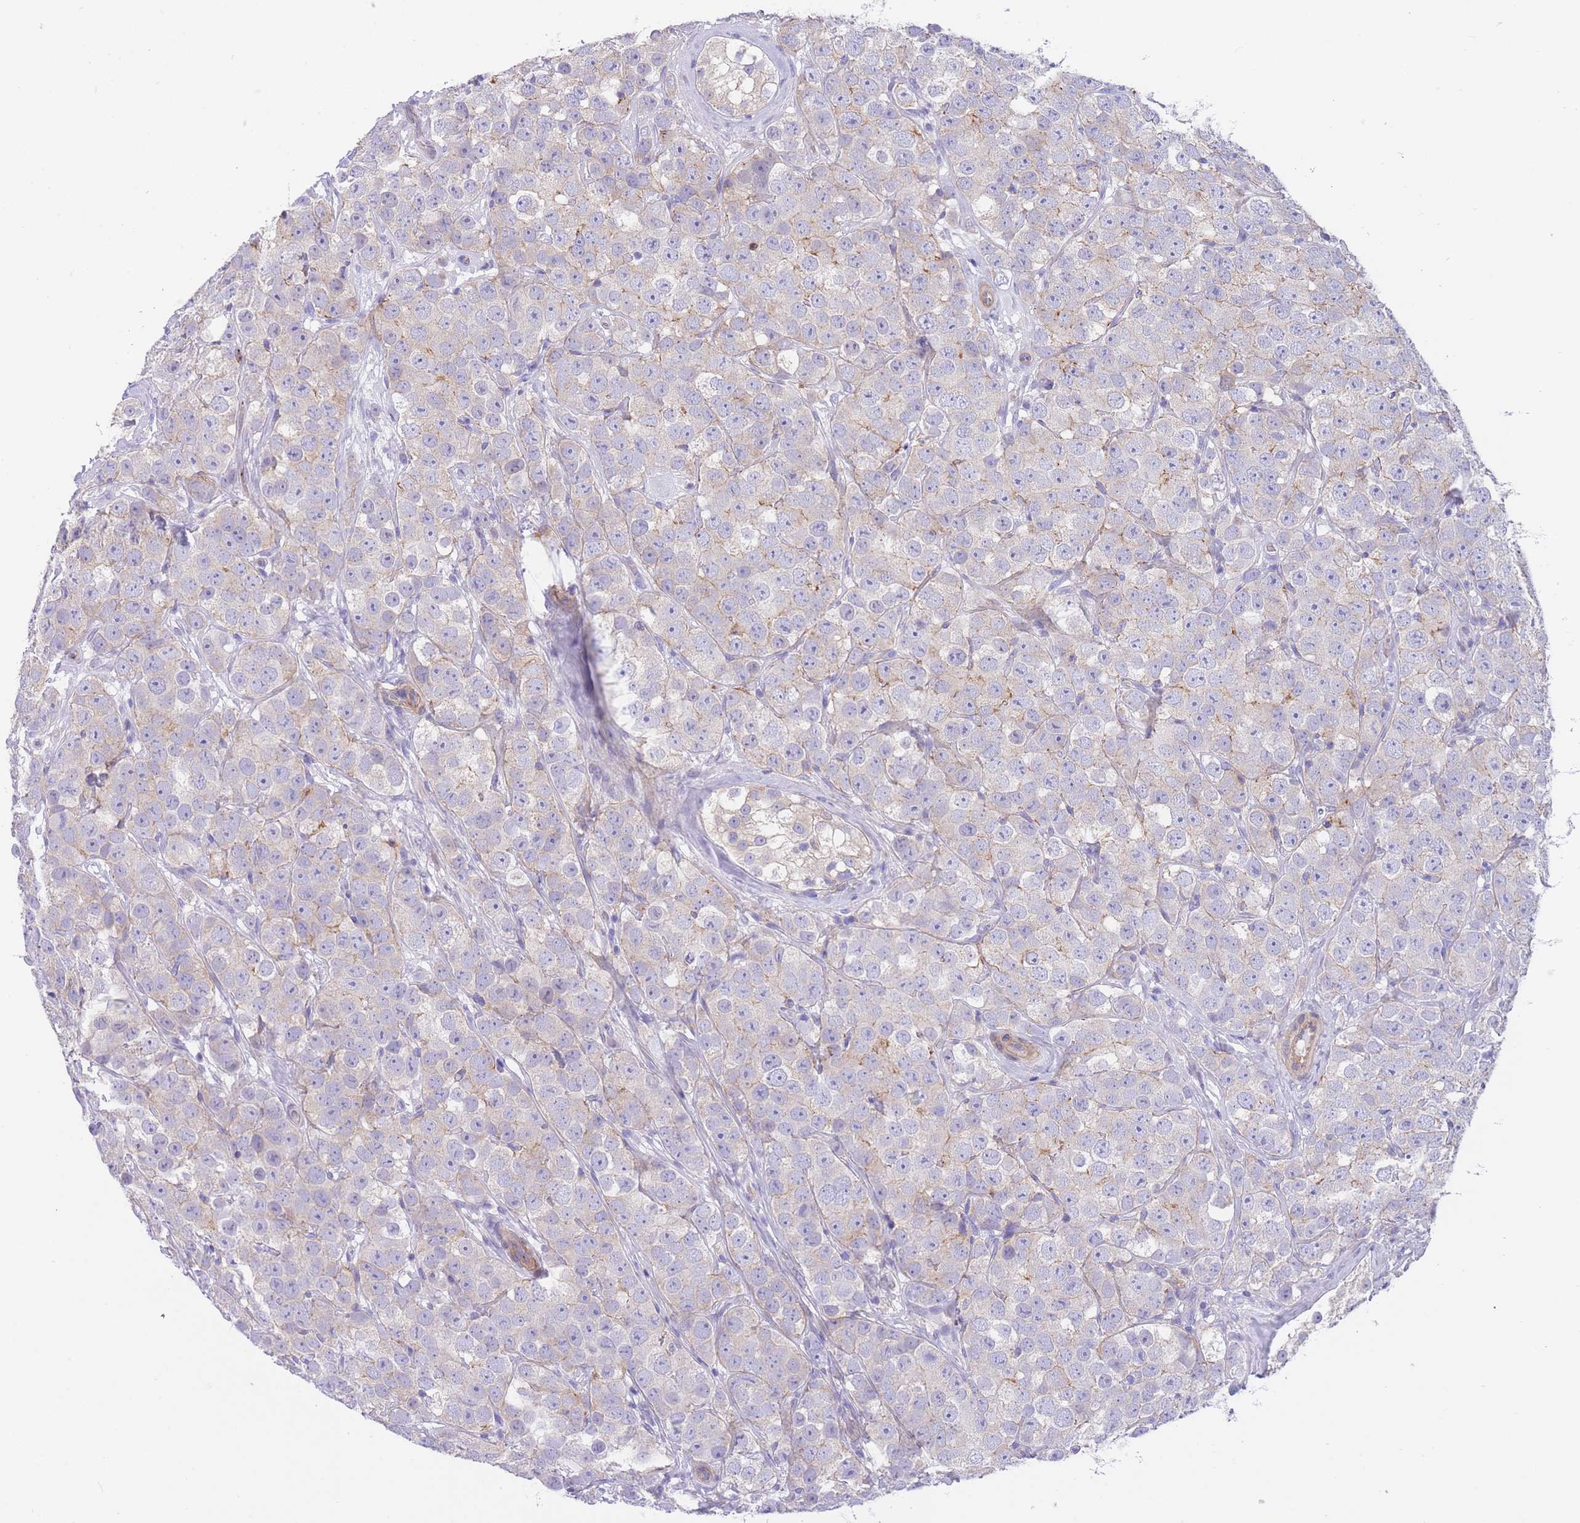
{"staining": {"intensity": "weak", "quantity": "<25%", "location": "cytoplasmic/membranous"}, "tissue": "testis cancer", "cell_type": "Tumor cells", "image_type": "cancer", "snomed": [{"axis": "morphology", "description": "Seminoma, NOS"}, {"axis": "topography", "description": "Testis"}], "caption": "Testis cancer was stained to show a protein in brown. There is no significant staining in tumor cells. Brightfield microscopy of immunohistochemistry stained with DAB (3,3'-diaminobenzidine) (brown) and hematoxylin (blue), captured at high magnification.", "gene": "LDB3", "patient": {"sex": "male", "age": 28}}